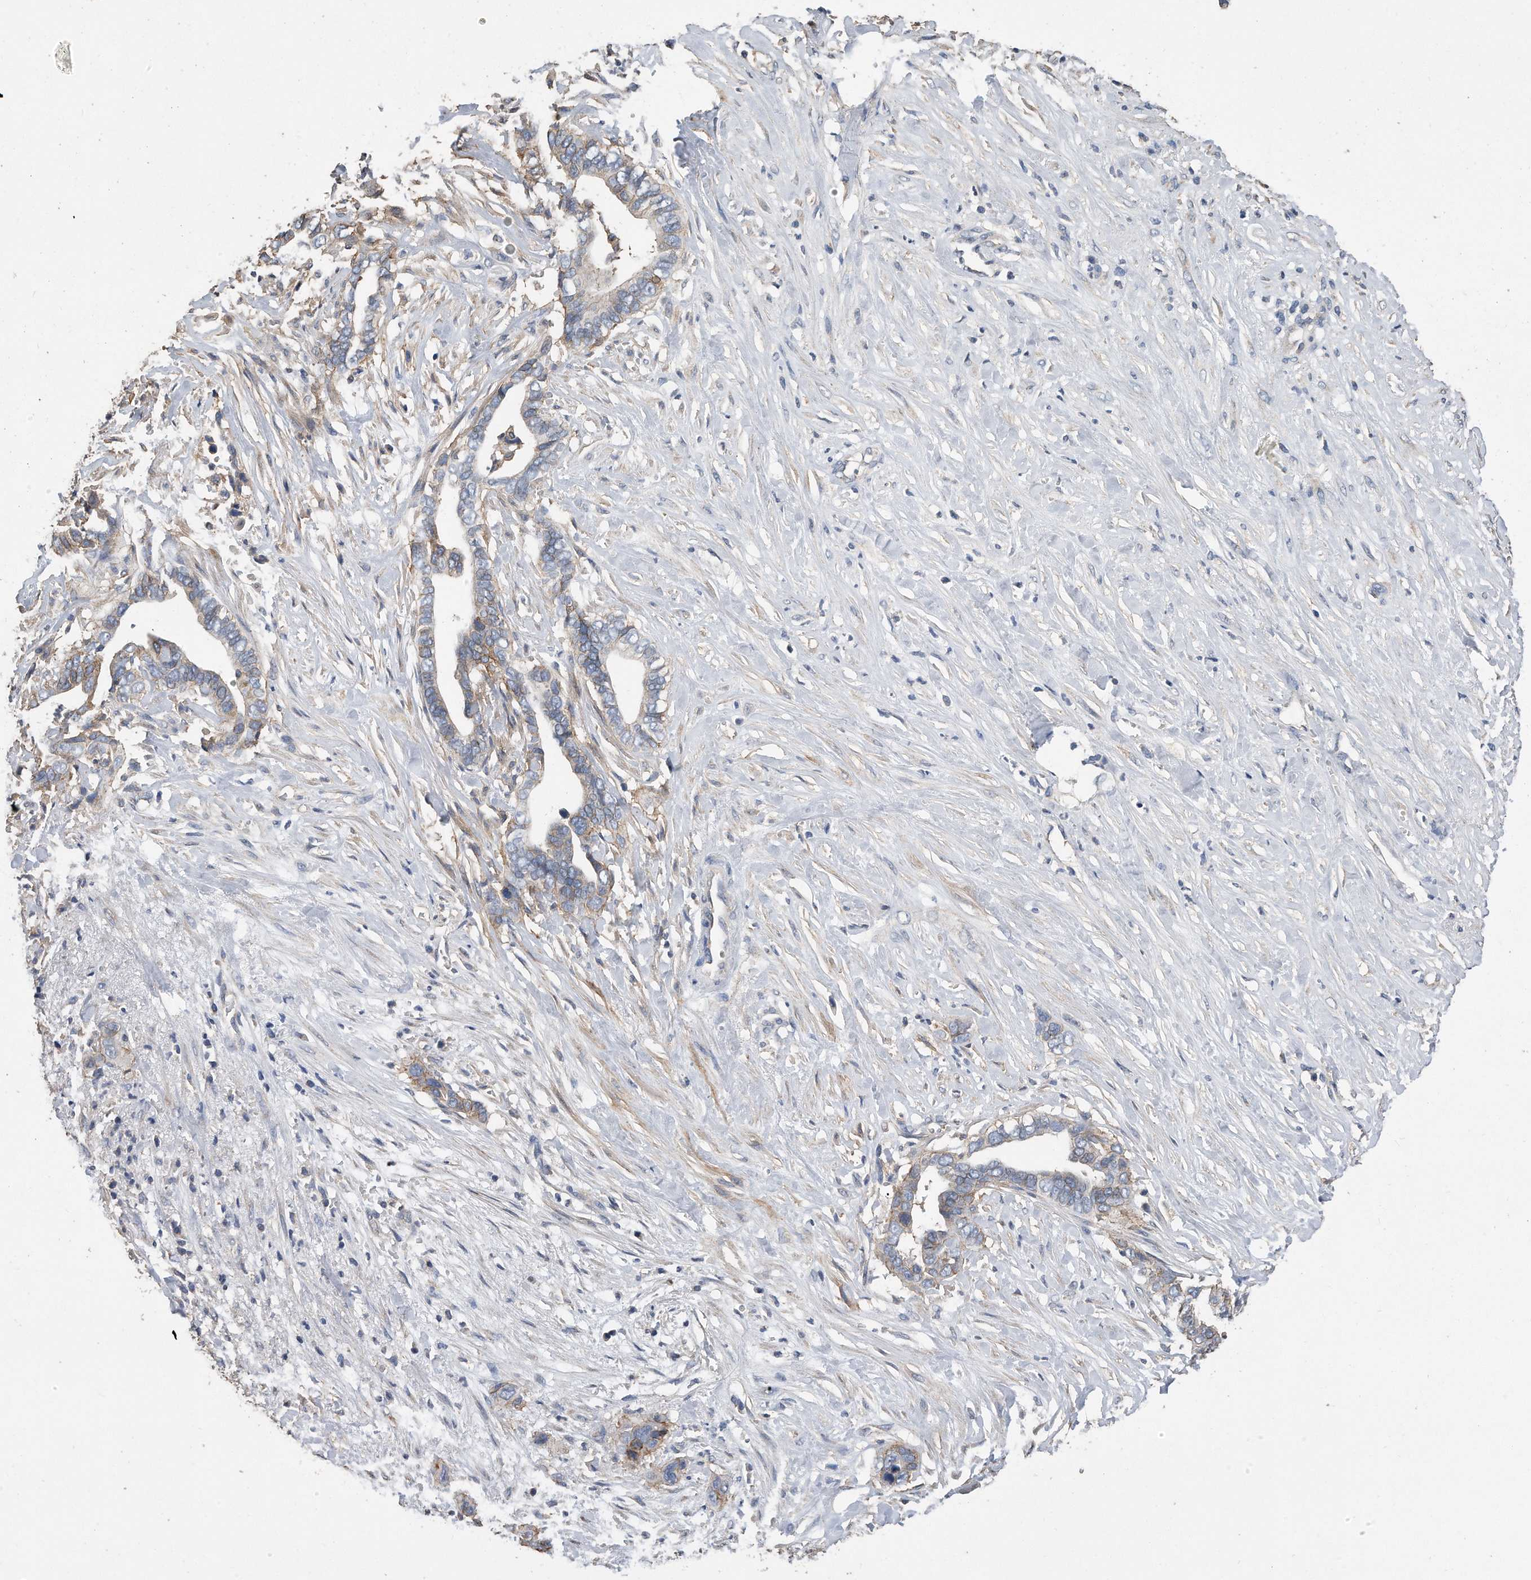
{"staining": {"intensity": "weak", "quantity": "<25%", "location": "cytoplasmic/membranous"}, "tissue": "liver cancer", "cell_type": "Tumor cells", "image_type": "cancer", "snomed": [{"axis": "morphology", "description": "Cholangiocarcinoma"}, {"axis": "topography", "description": "Liver"}], "caption": "Micrograph shows no protein staining in tumor cells of cholangiocarcinoma (liver) tissue. Nuclei are stained in blue.", "gene": "CDCP1", "patient": {"sex": "female", "age": 79}}